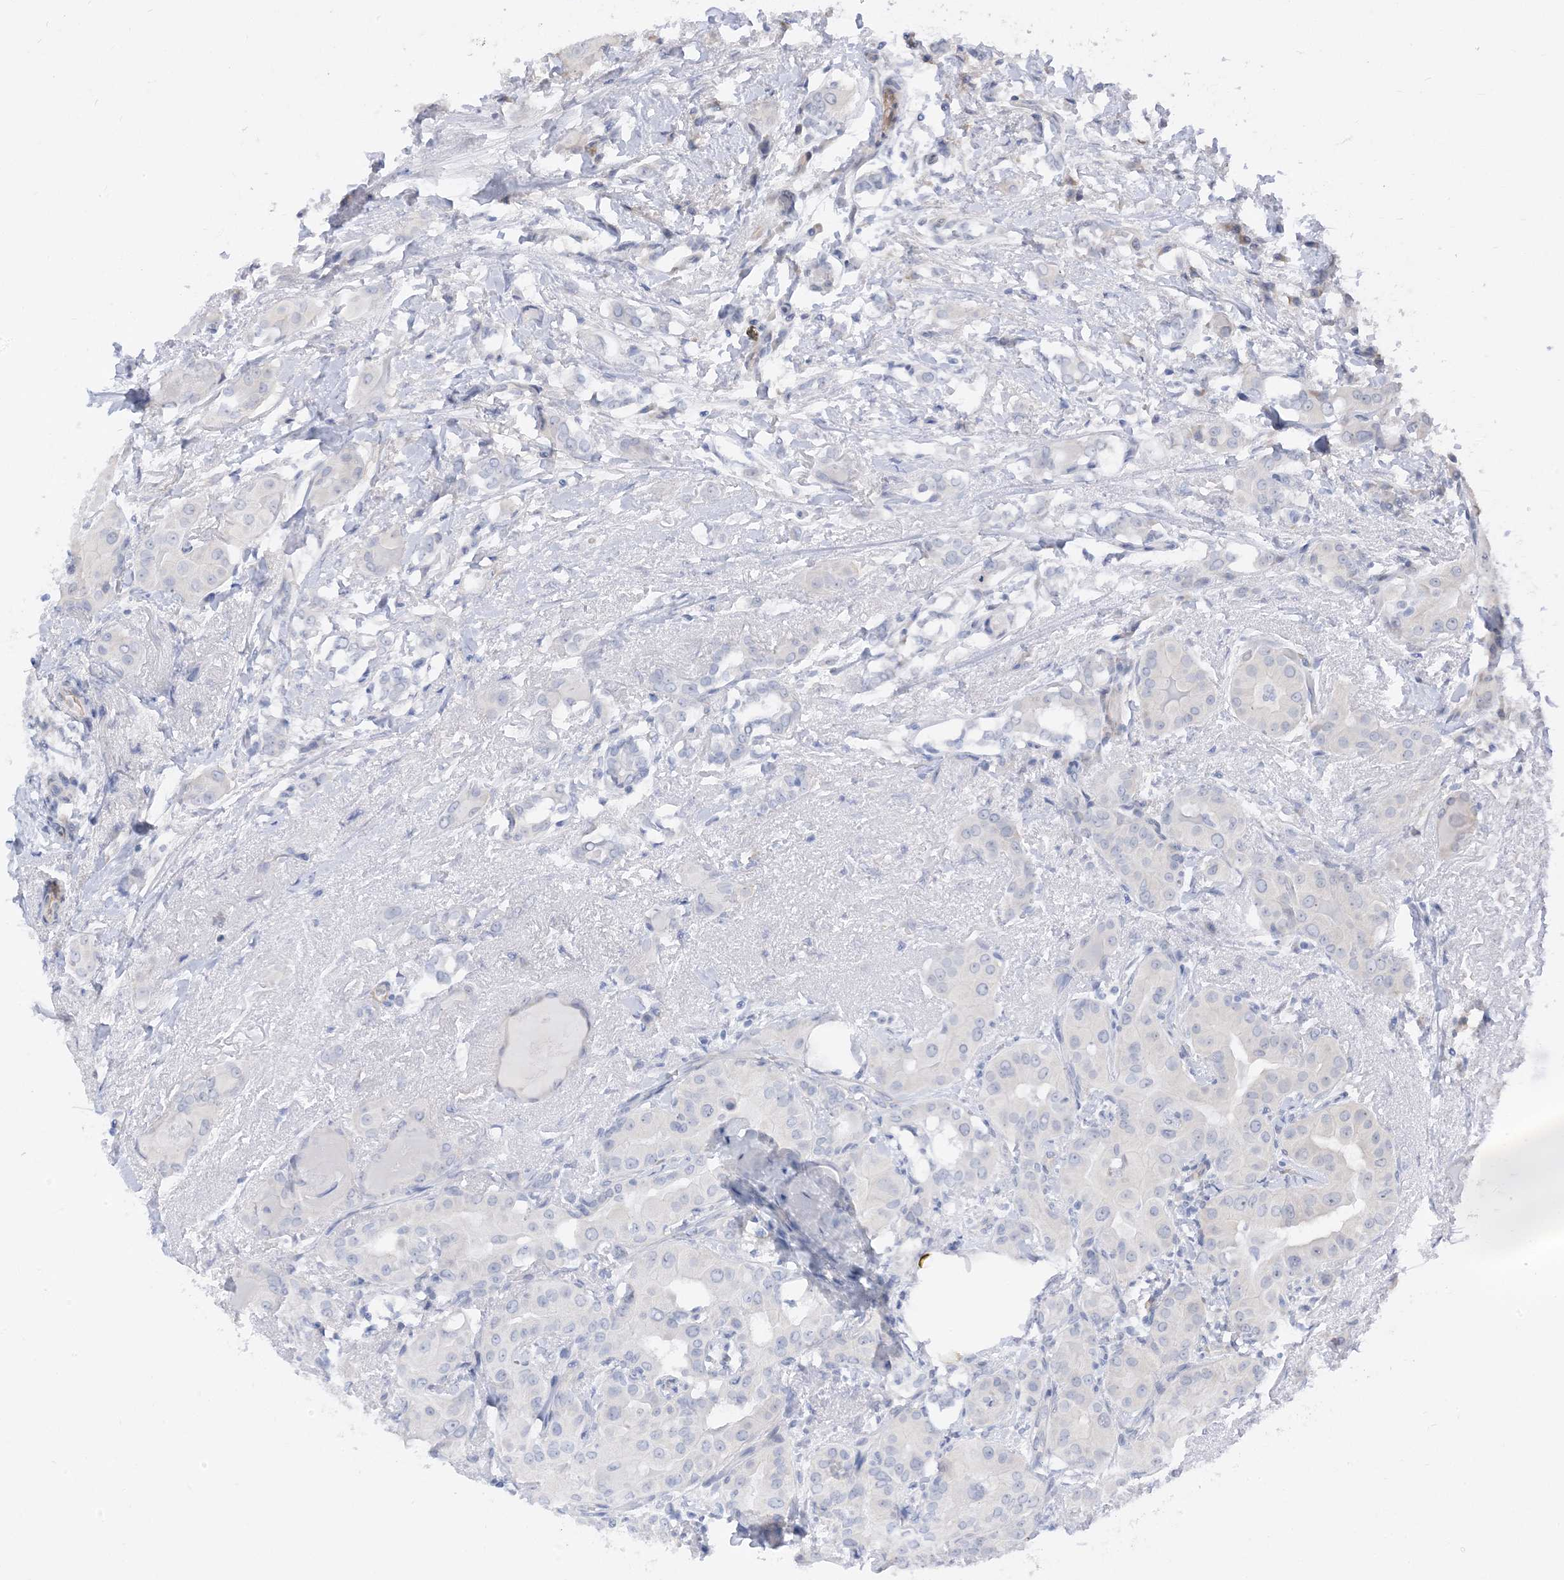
{"staining": {"intensity": "negative", "quantity": "none", "location": "none"}, "tissue": "thyroid cancer", "cell_type": "Tumor cells", "image_type": "cancer", "snomed": [{"axis": "morphology", "description": "Papillary adenocarcinoma, NOS"}, {"axis": "topography", "description": "Thyroid gland"}], "caption": "Thyroid cancer stained for a protein using IHC reveals no positivity tumor cells.", "gene": "IL36B", "patient": {"sex": "male", "age": 33}}